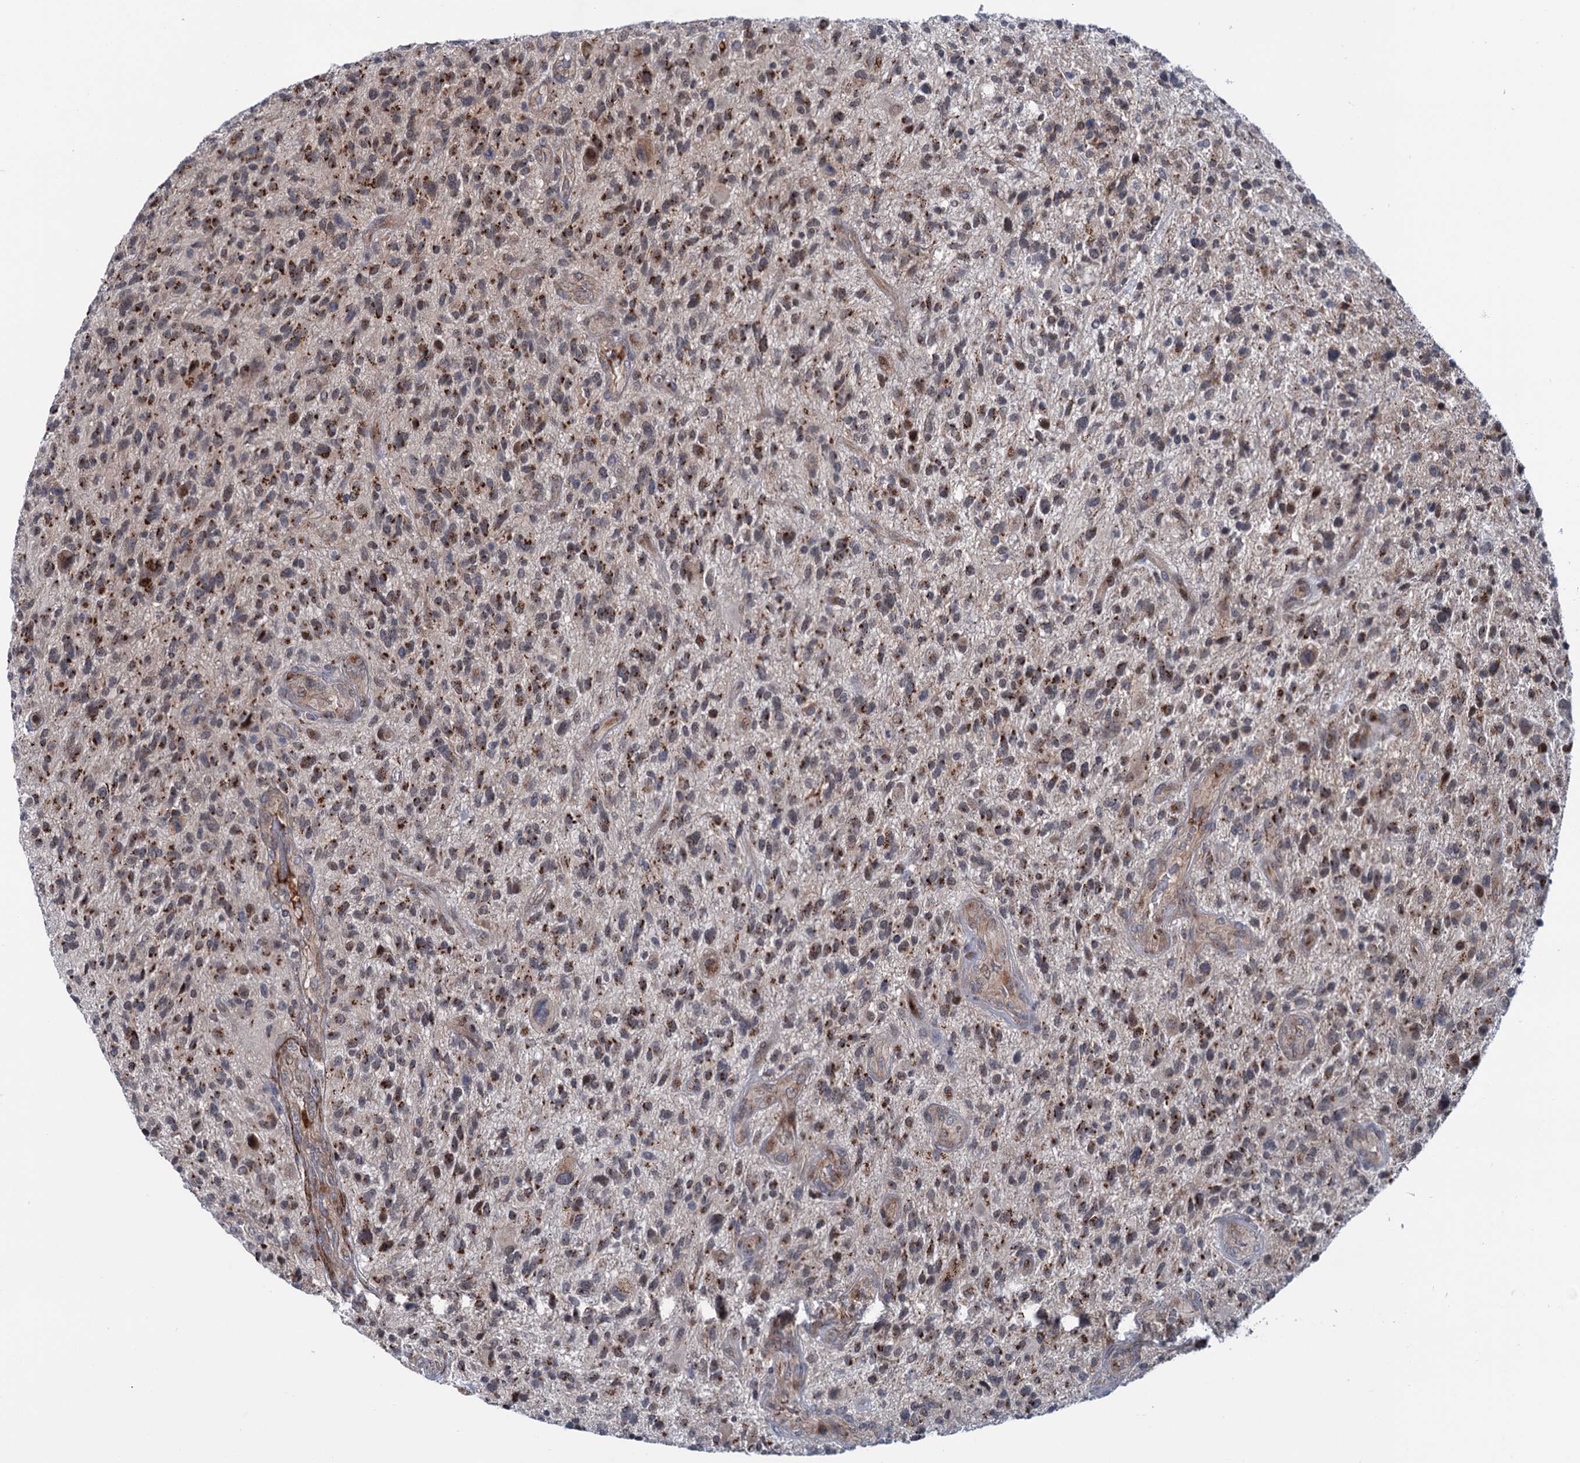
{"staining": {"intensity": "strong", "quantity": ">75%", "location": "cytoplasmic/membranous"}, "tissue": "glioma", "cell_type": "Tumor cells", "image_type": "cancer", "snomed": [{"axis": "morphology", "description": "Glioma, malignant, High grade"}, {"axis": "topography", "description": "Brain"}], "caption": "IHC (DAB) staining of human malignant glioma (high-grade) reveals strong cytoplasmic/membranous protein positivity in about >75% of tumor cells. The staining was performed using DAB, with brown indicating positive protein expression. Nuclei are stained blue with hematoxylin.", "gene": "ELP4", "patient": {"sex": "male", "age": 47}}